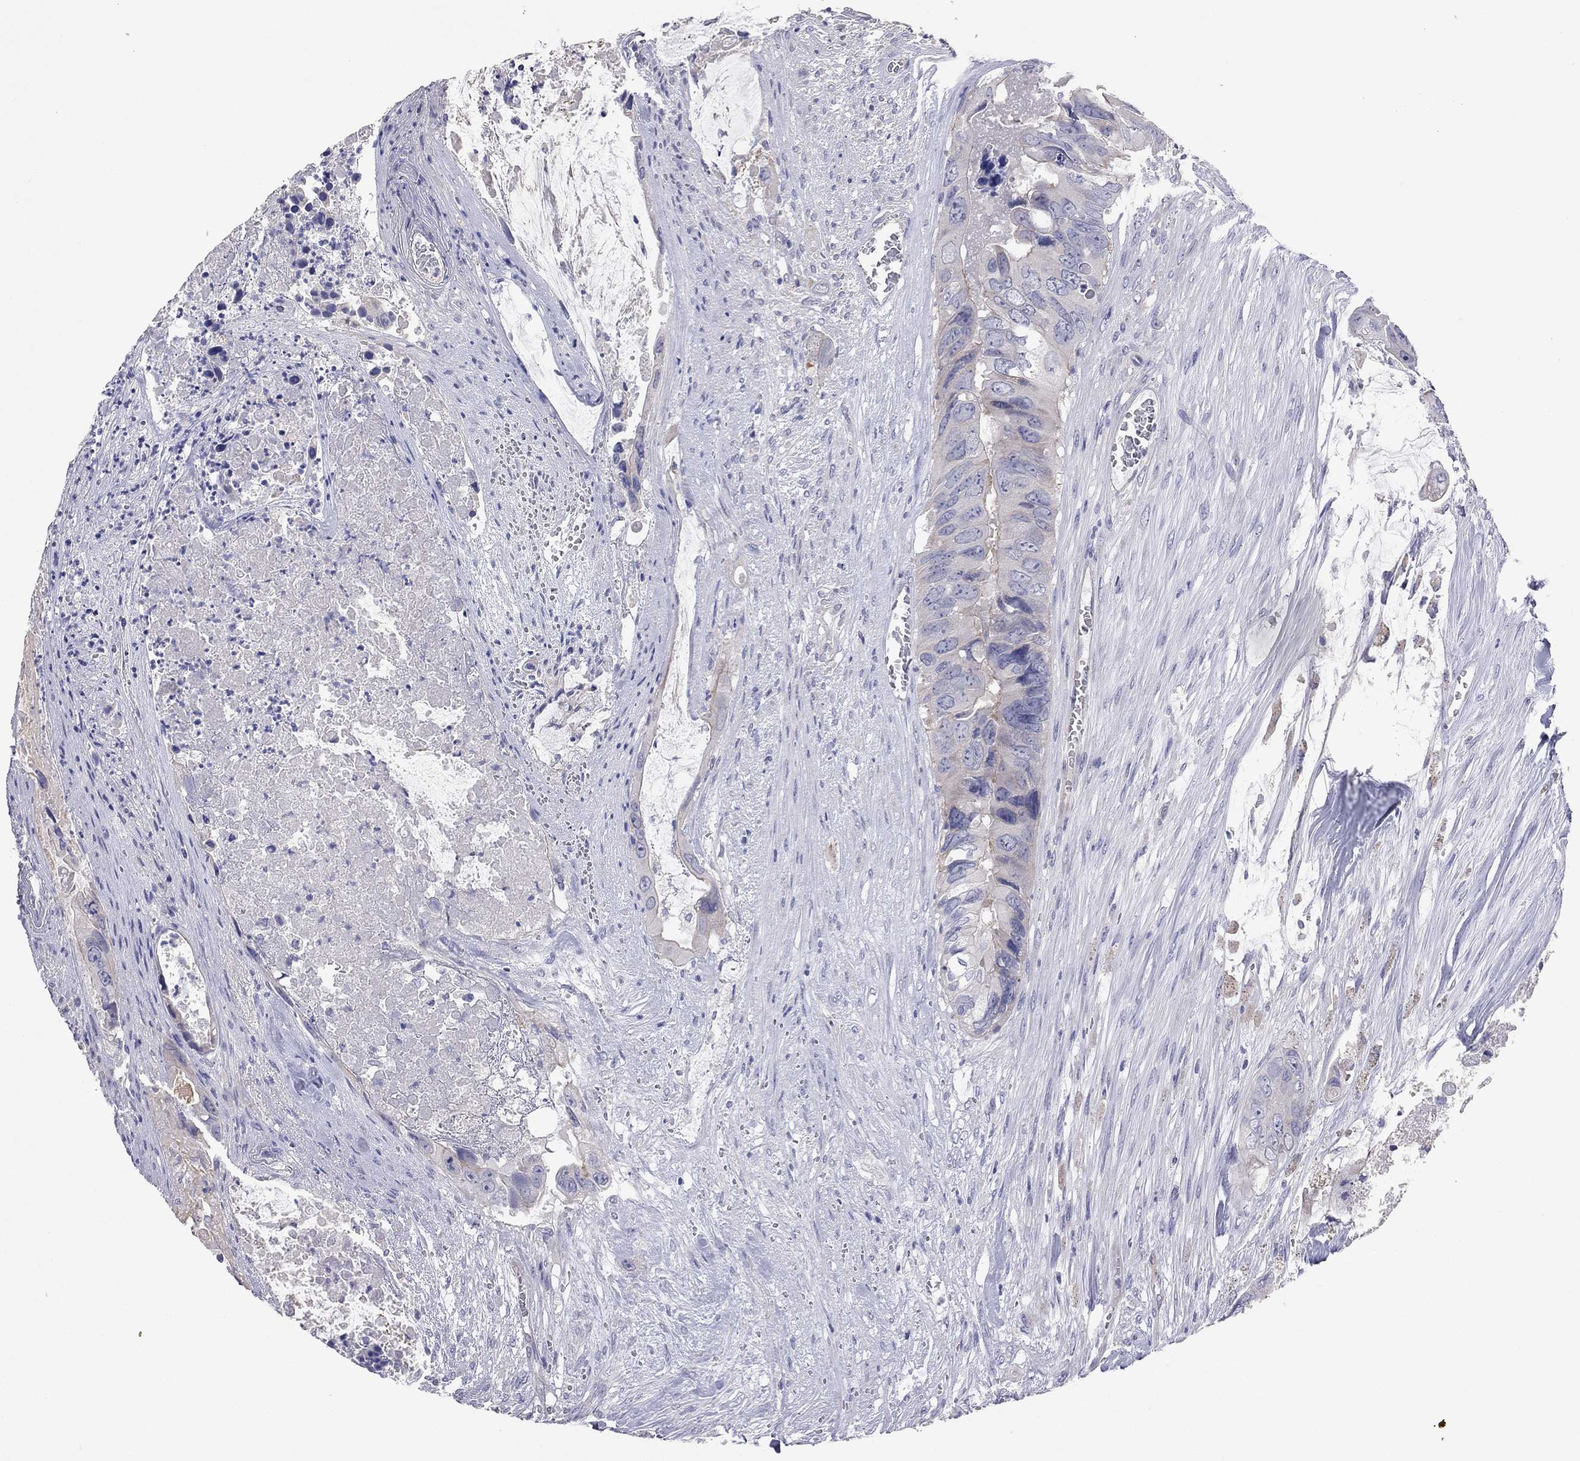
{"staining": {"intensity": "negative", "quantity": "none", "location": "none"}, "tissue": "colorectal cancer", "cell_type": "Tumor cells", "image_type": "cancer", "snomed": [{"axis": "morphology", "description": "Adenocarcinoma, NOS"}, {"axis": "topography", "description": "Rectum"}], "caption": "IHC of adenocarcinoma (colorectal) demonstrates no expression in tumor cells.", "gene": "KCNB1", "patient": {"sex": "male", "age": 63}}